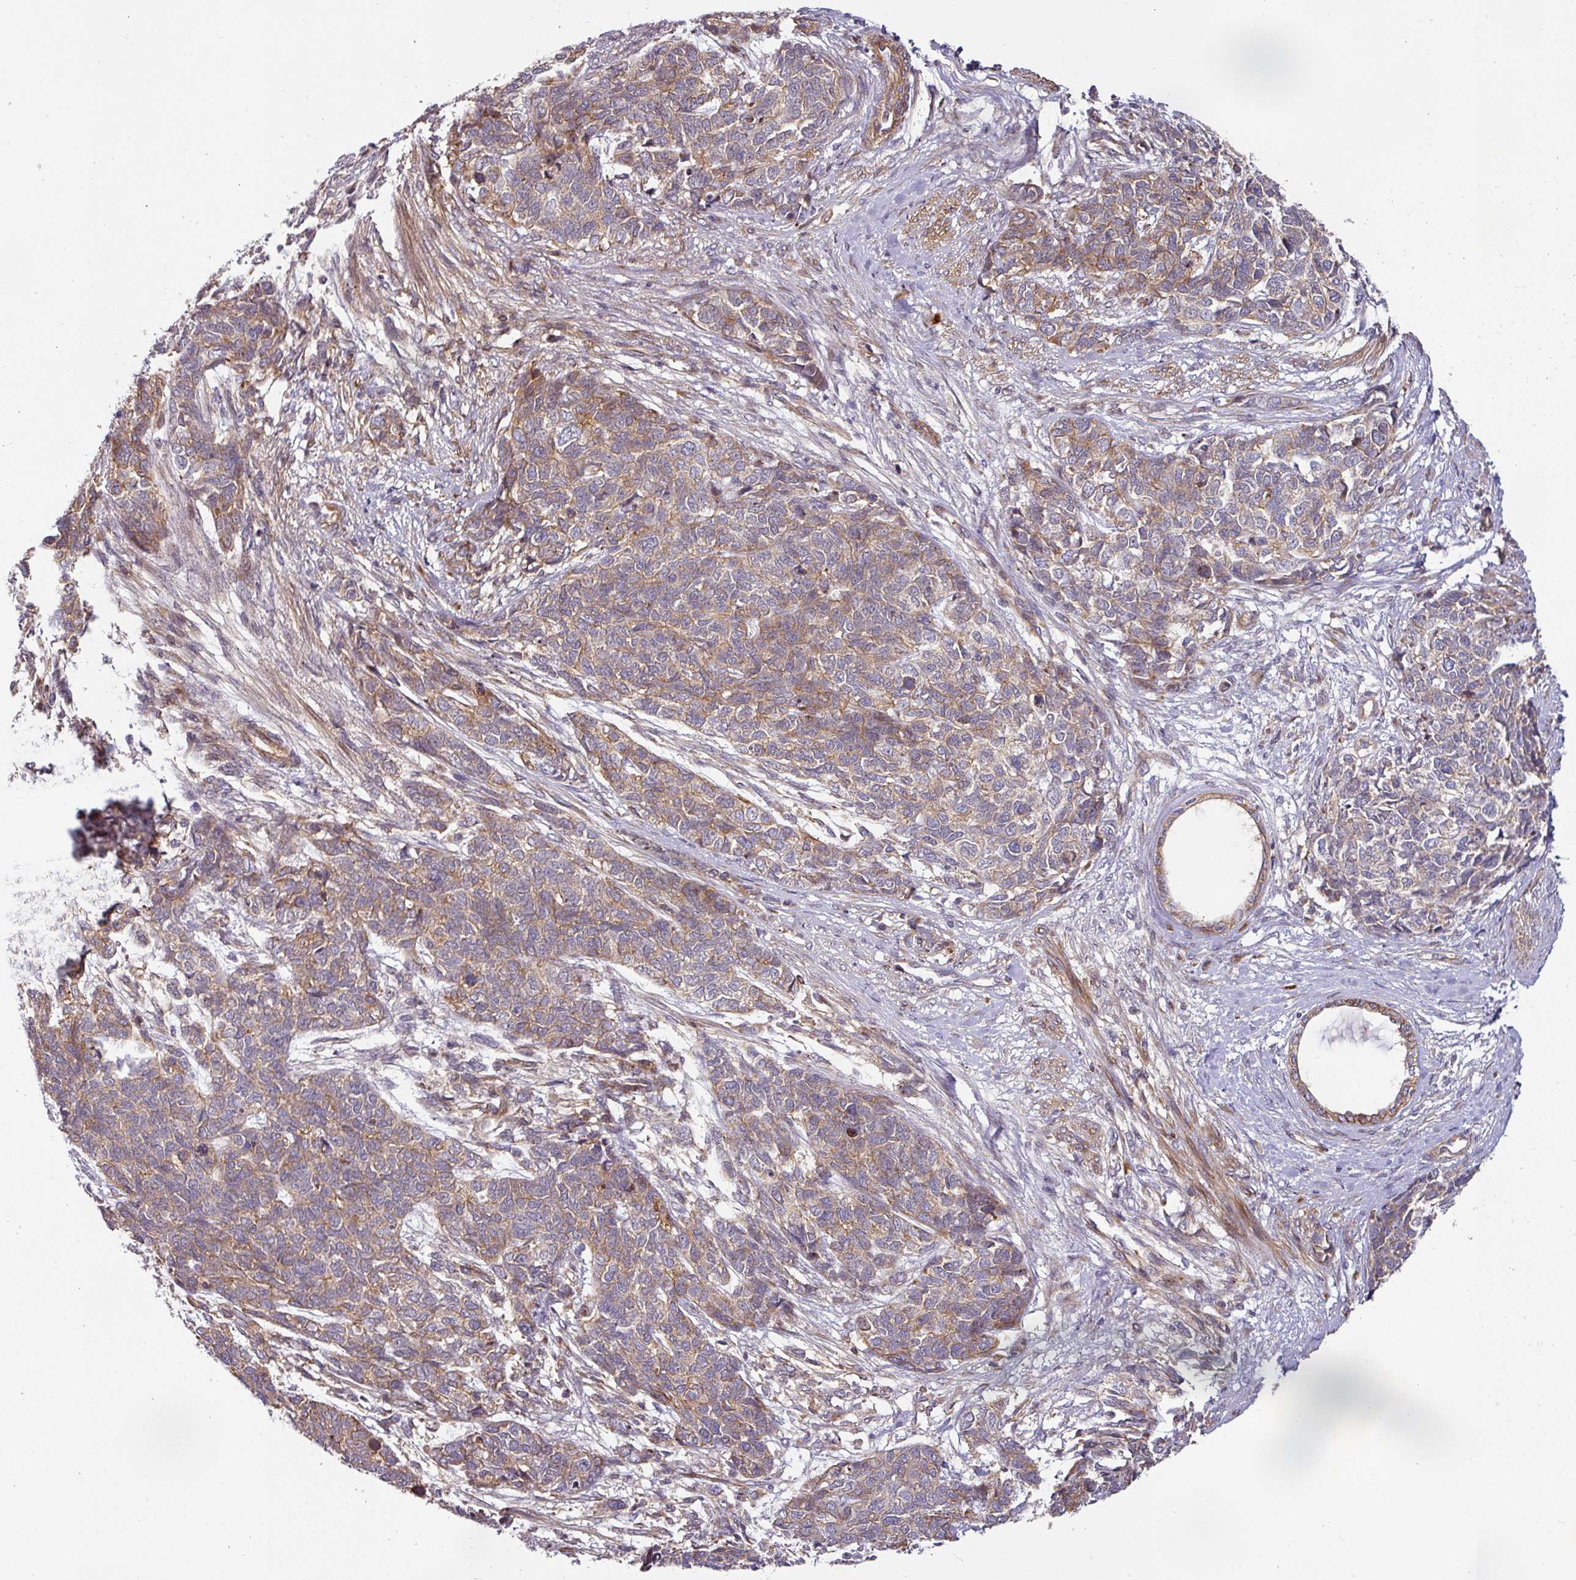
{"staining": {"intensity": "moderate", "quantity": "25%-75%", "location": "cytoplasmic/membranous"}, "tissue": "cervical cancer", "cell_type": "Tumor cells", "image_type": "cancer", "snomed": [{"axis": "morphology", "description": "Squamous cell carcinoma, NOS"}, {"axis": "topography", "description": "Cervix"}], "caption": "Tumor cells reveal medium levels of moderate cytoplasmic/membranous staining in about 25%-75% of cells in squamous cell carcinoma (cervical).", "gene": "CASP2", "patient": {"sex": "female", "age": 63}}